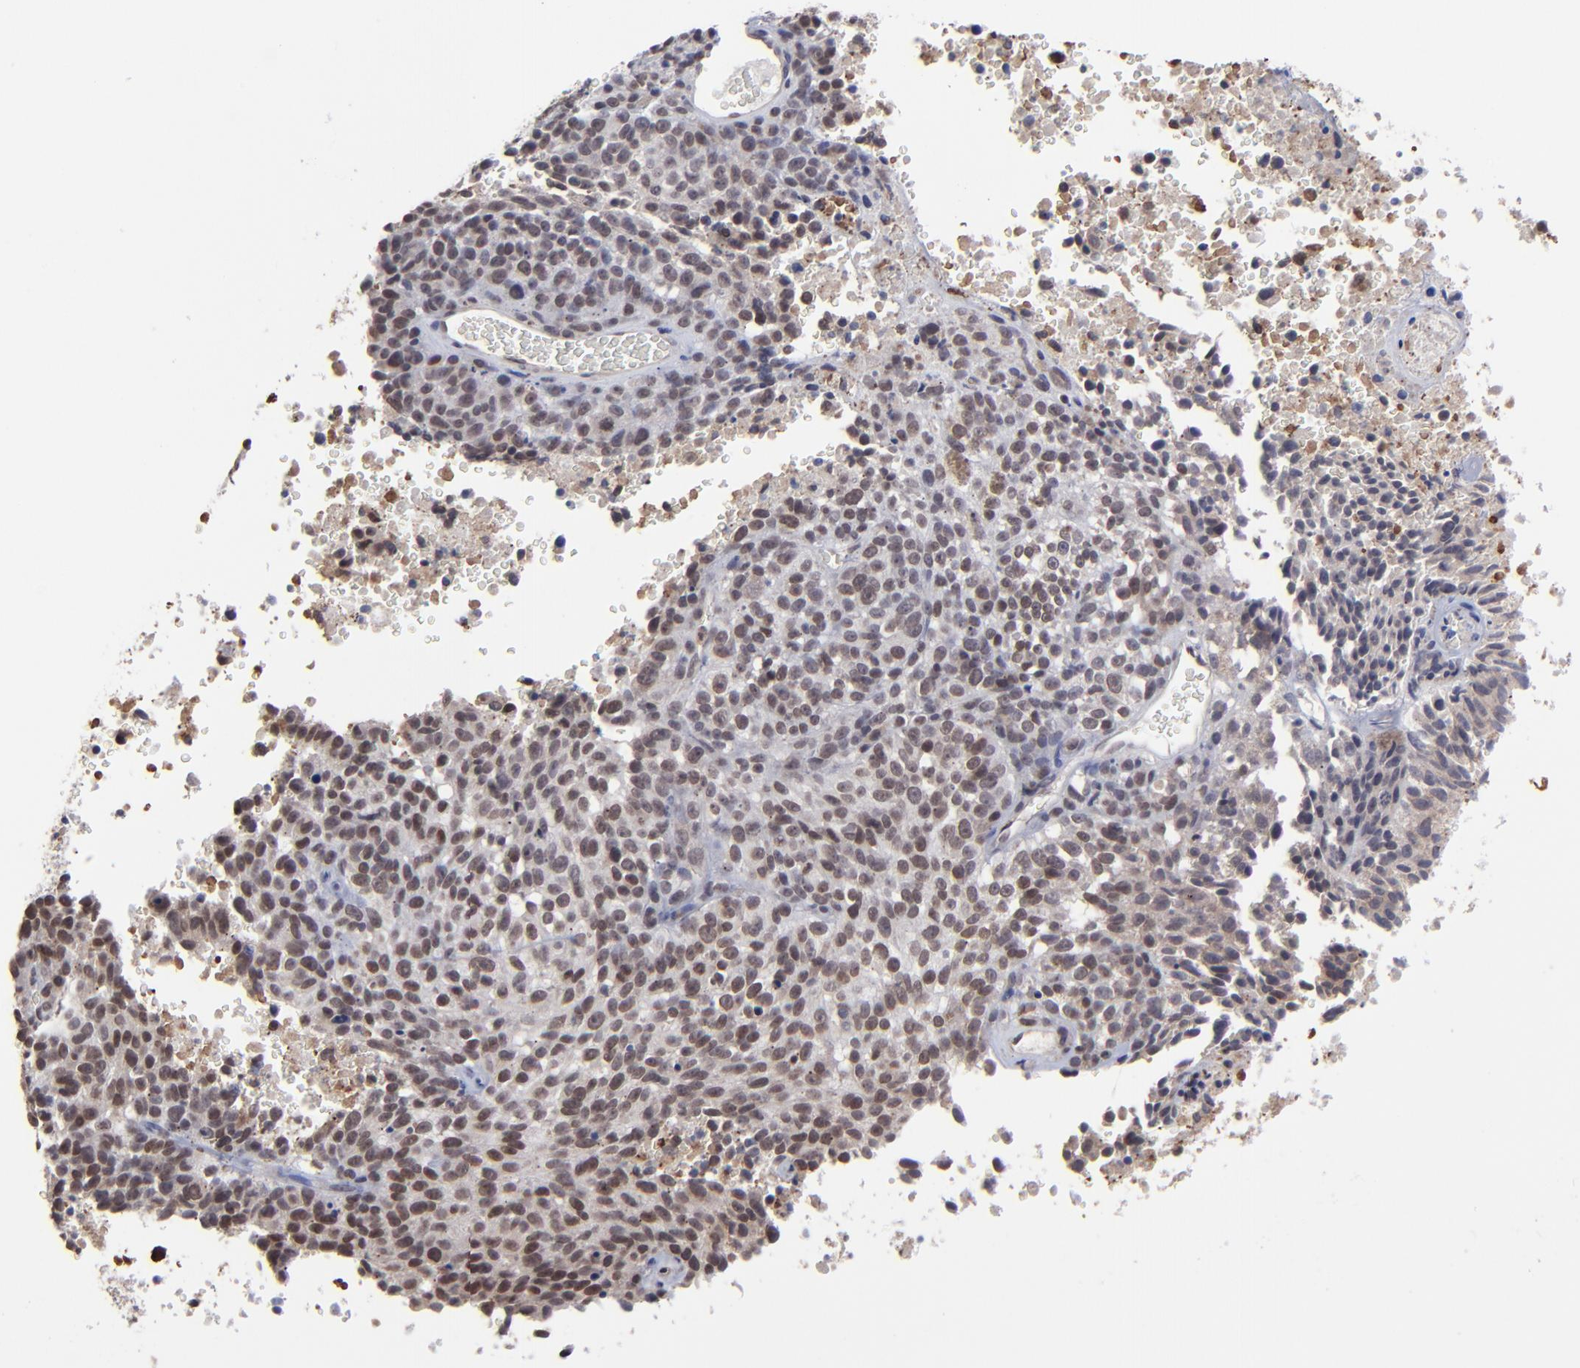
{"staining": {"intensity": "weak", "quantity": "25%-75%", "location": "nuclear"}, "tissue": "melanoma", "cell_type": "Tumor cells", "image_type": "cancer", "snomed": [{"axis": "morphology", "description": "Malignant melanoma, Metastatic site"}, {"axis": "topography", "description": "Cerebral cortex"}], "caption": "Brown immunohistochemical staining in melanoma demonstrates weak nuclear positivity in approximately 25%-75% of tumor cells. The staining is performed using DAB brown chromogen to label protein expression. The nuclei are counter-stained blue using hematoxylin.", "gene": "ZNF419", "patient": {"sex": "female", "age": 52}}